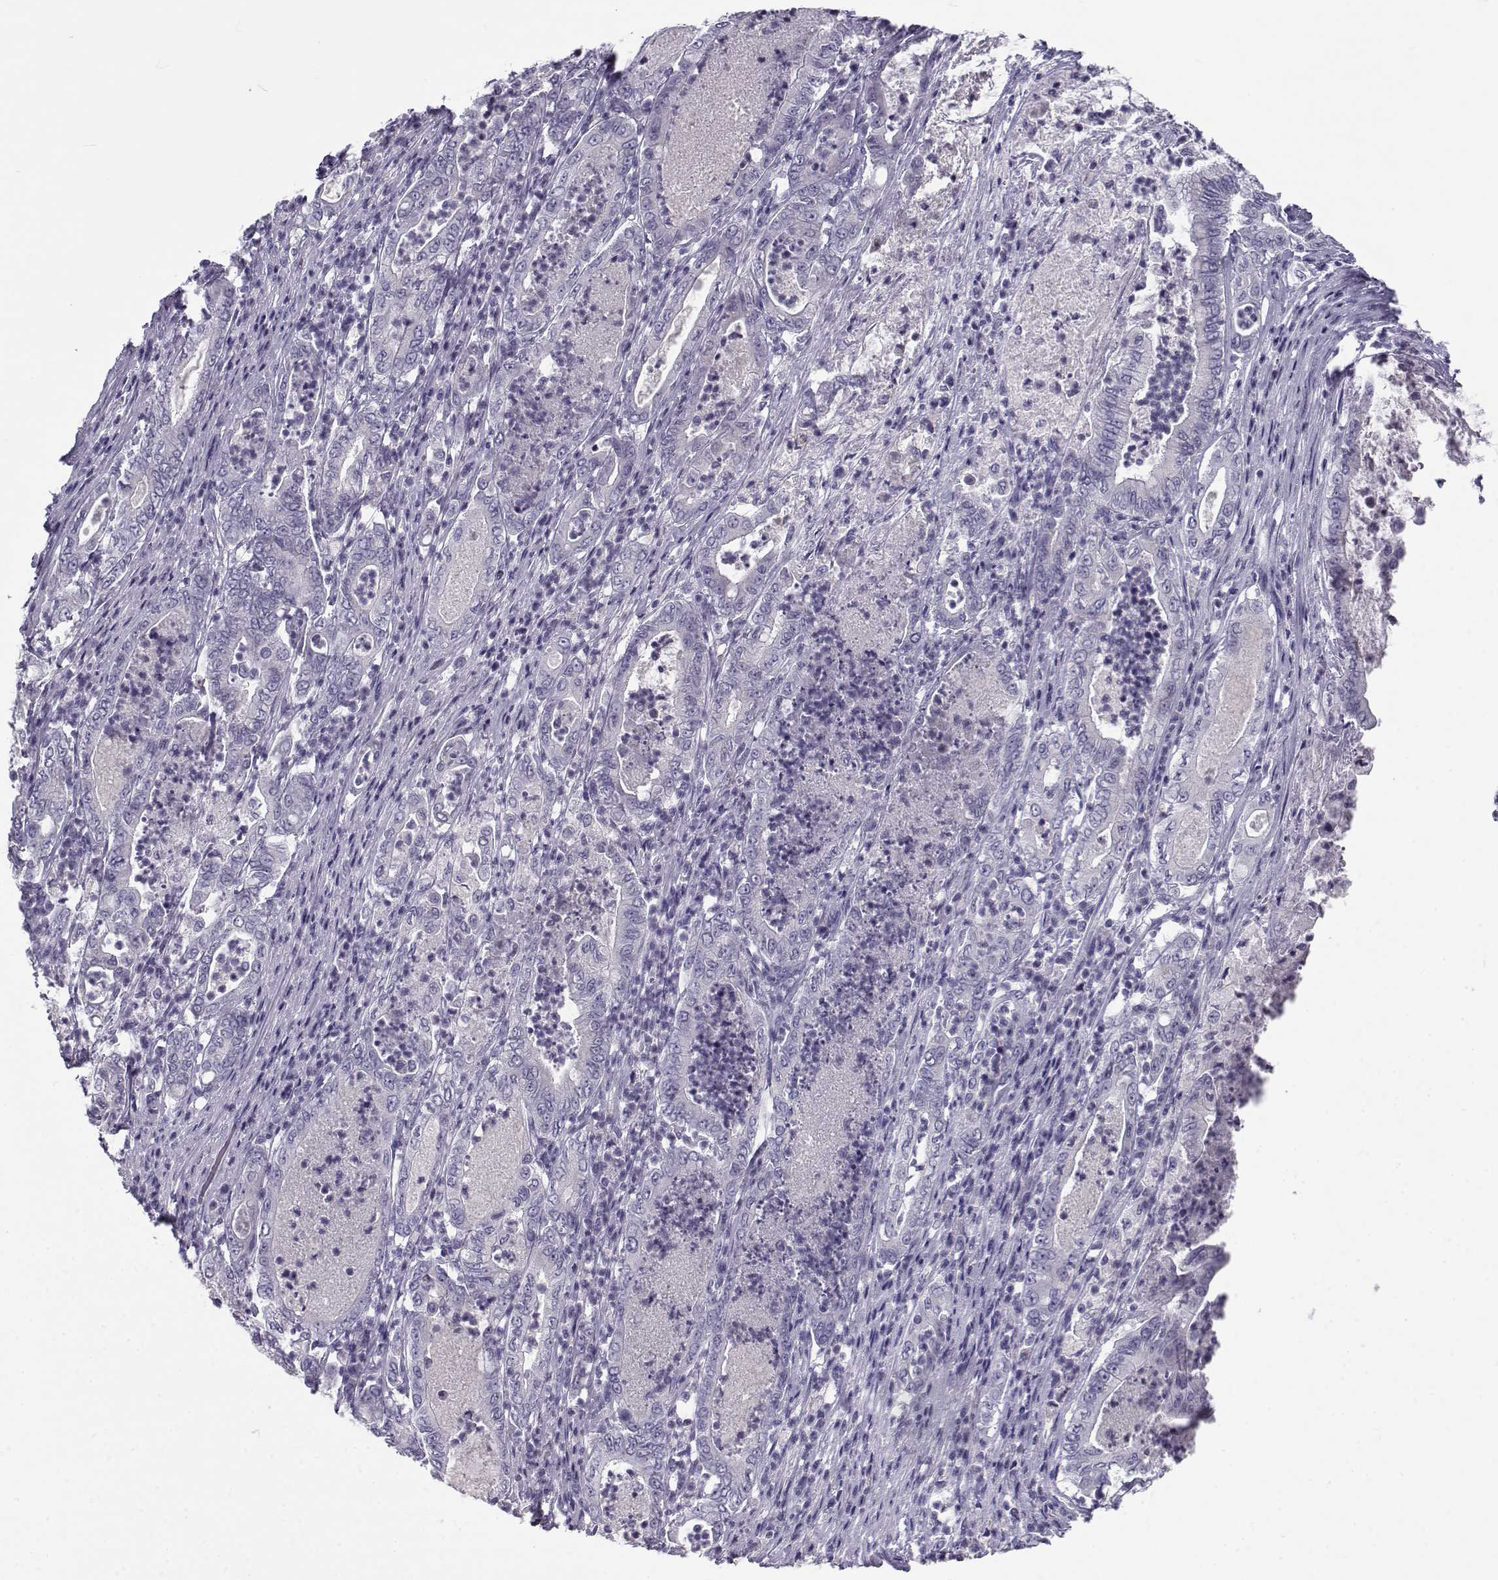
{"staining": {"intensity": "negative", "quantity": "none", "location": "none"}, "tissue": "pancreatic cancer", "cell_type": "Tumor cells", "image_type": "cancer", "snomed": [{"axis": "morphology", "description": "Adenocarcinoma, NOS"}, {"axis": "topography", "description": "Pancreas"}], "caption": "An immunohistochemistry histopathology image of pancreatic adenocarcinoma is shown. There is no staining in tumor cells of pancreatic adenocarcinoma.", "gene": "FAM166A", "patient": {"sex": "male", "age": 71}}